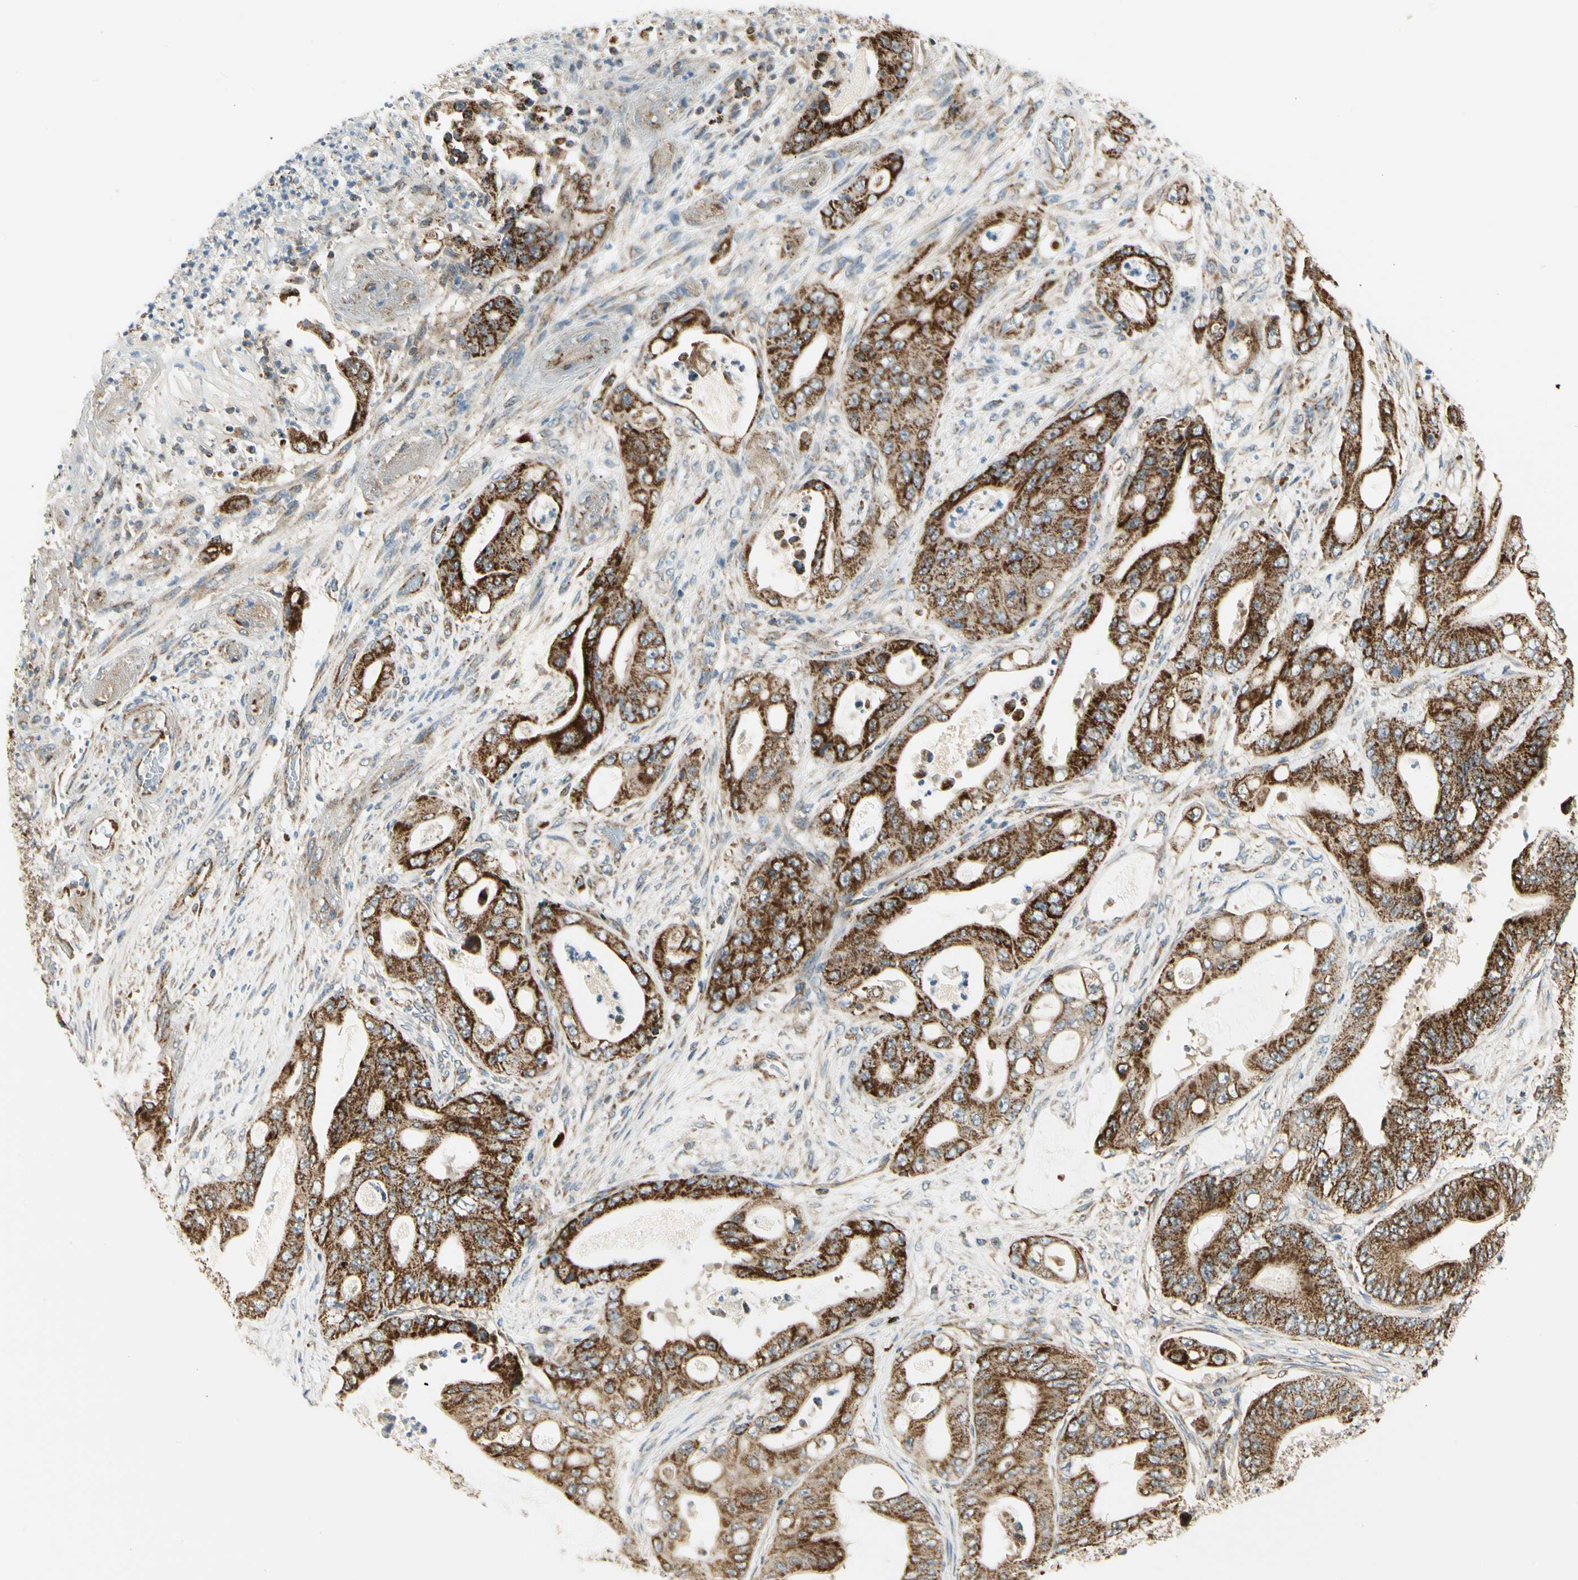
{"staining": {"intensity": "strong", "quantity": ">75%", "location": "cytoplasmic/membranous"}, "tissue": "stomach cancer", "cell_type": "Tumor cells", "image_type": "cancer", "snomed": [{"axis": "morphology", "description": "Adenocarcinoma, NOS"}, {"axis": "topography", "description": "Stomach"}], "caption": "This image displays immunohistochemistry (IHC) staining of adenocarcinoma (stomach), with high strong cytoplasmic/membranous positivity in about >75% of tumor cells.", "gene": "EPHB3", "patient": {"sex": "female", "age": 73}}